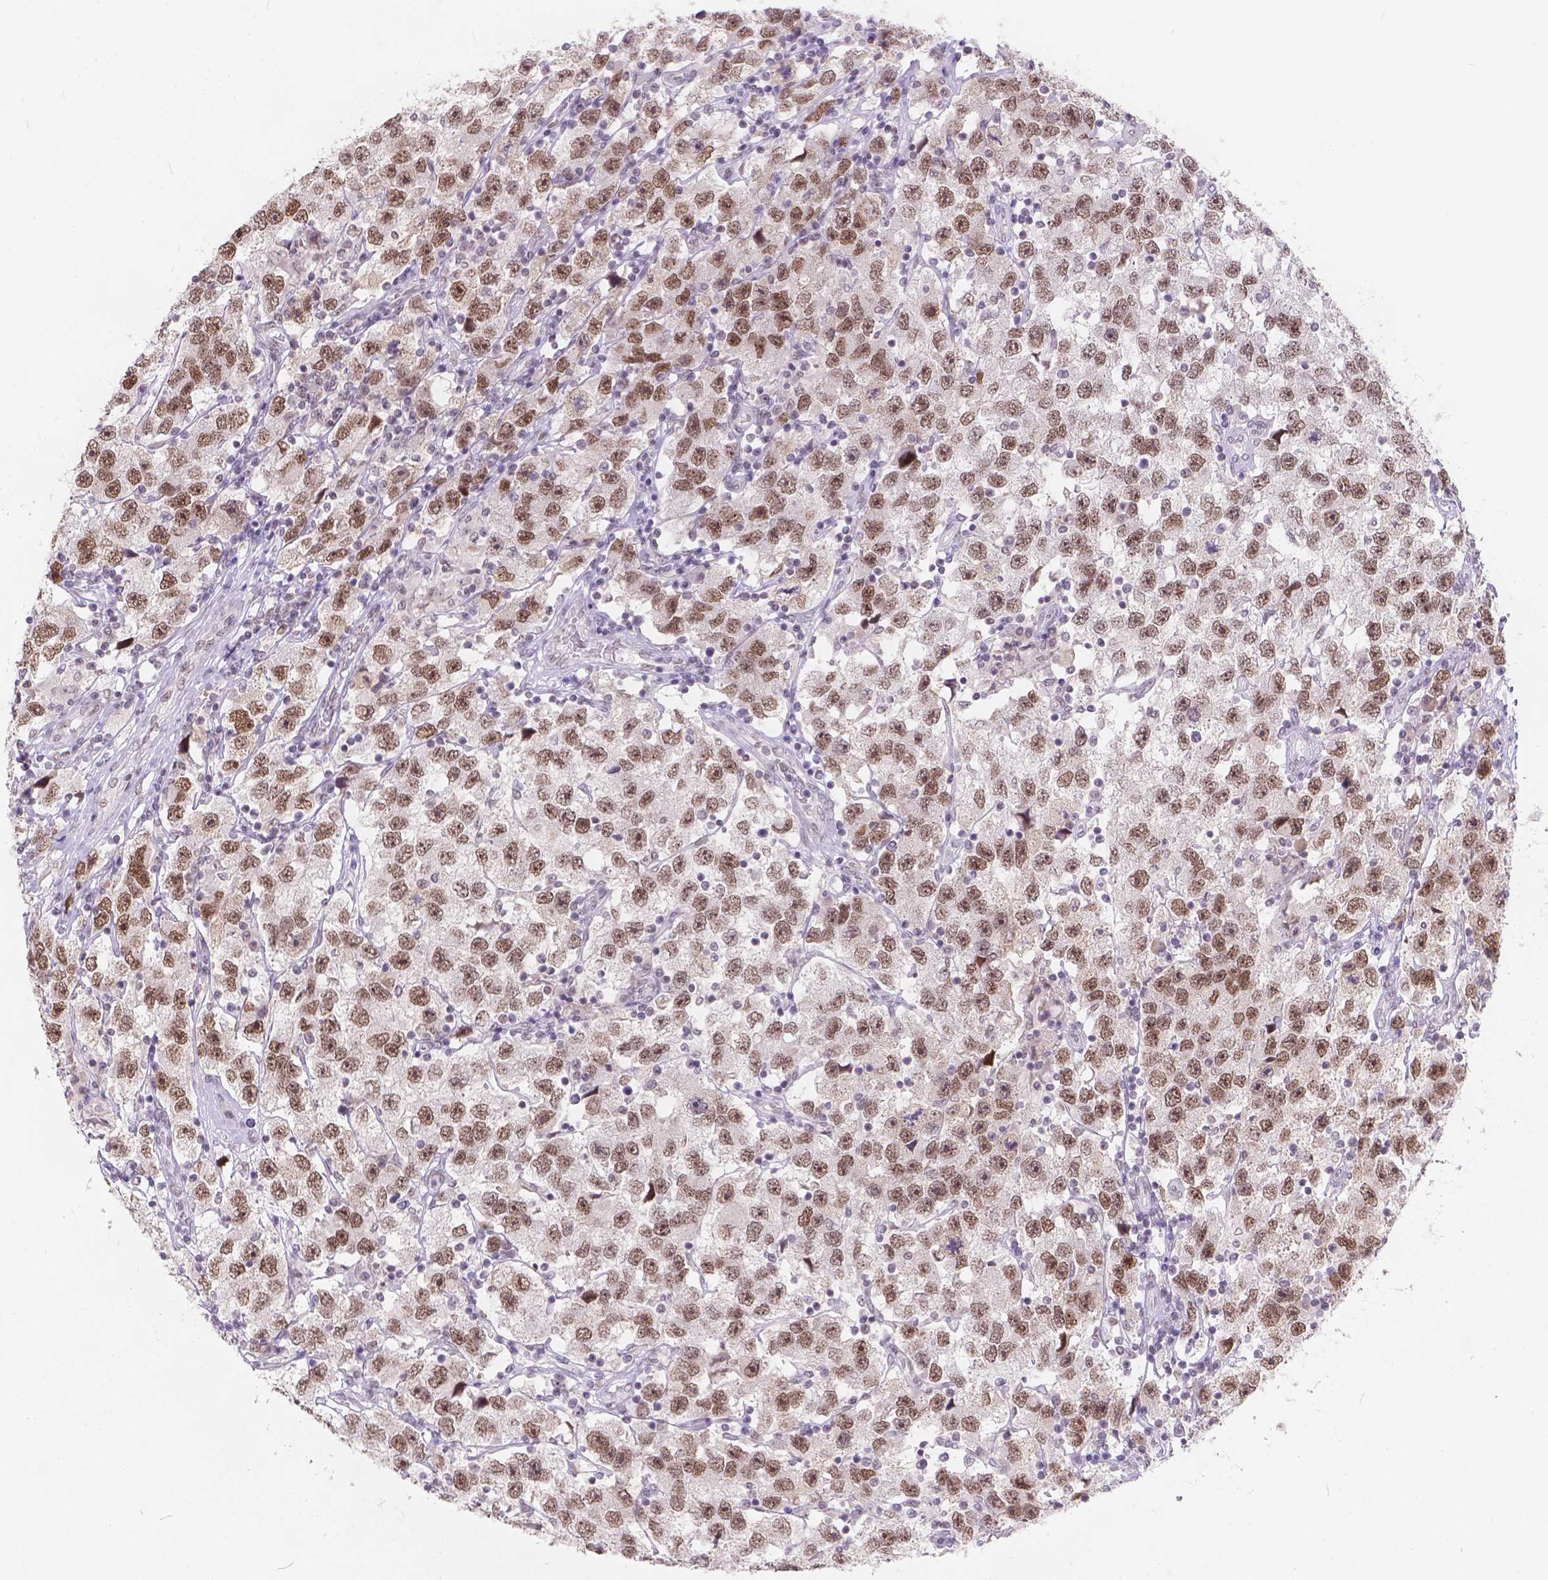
{"staining": {"intensity": "moderate", "quantity": ">75%", "location": "nuclear"}, "tissue": "testis cancer", "cell_type": "Tumor cells", "image_type": "cancer", "snomed": [{"axis": "morphology", "description": "Seminoma, NOS"}, {"axis": "topography", "description": "Testis"}], "caption": "The image shows a brown stain indicating the presence of a protein in the nuclear of tumor cells in testis seminoma.", "gene": "FAM53A", "patient": {"sex": "male", "age": 26}}